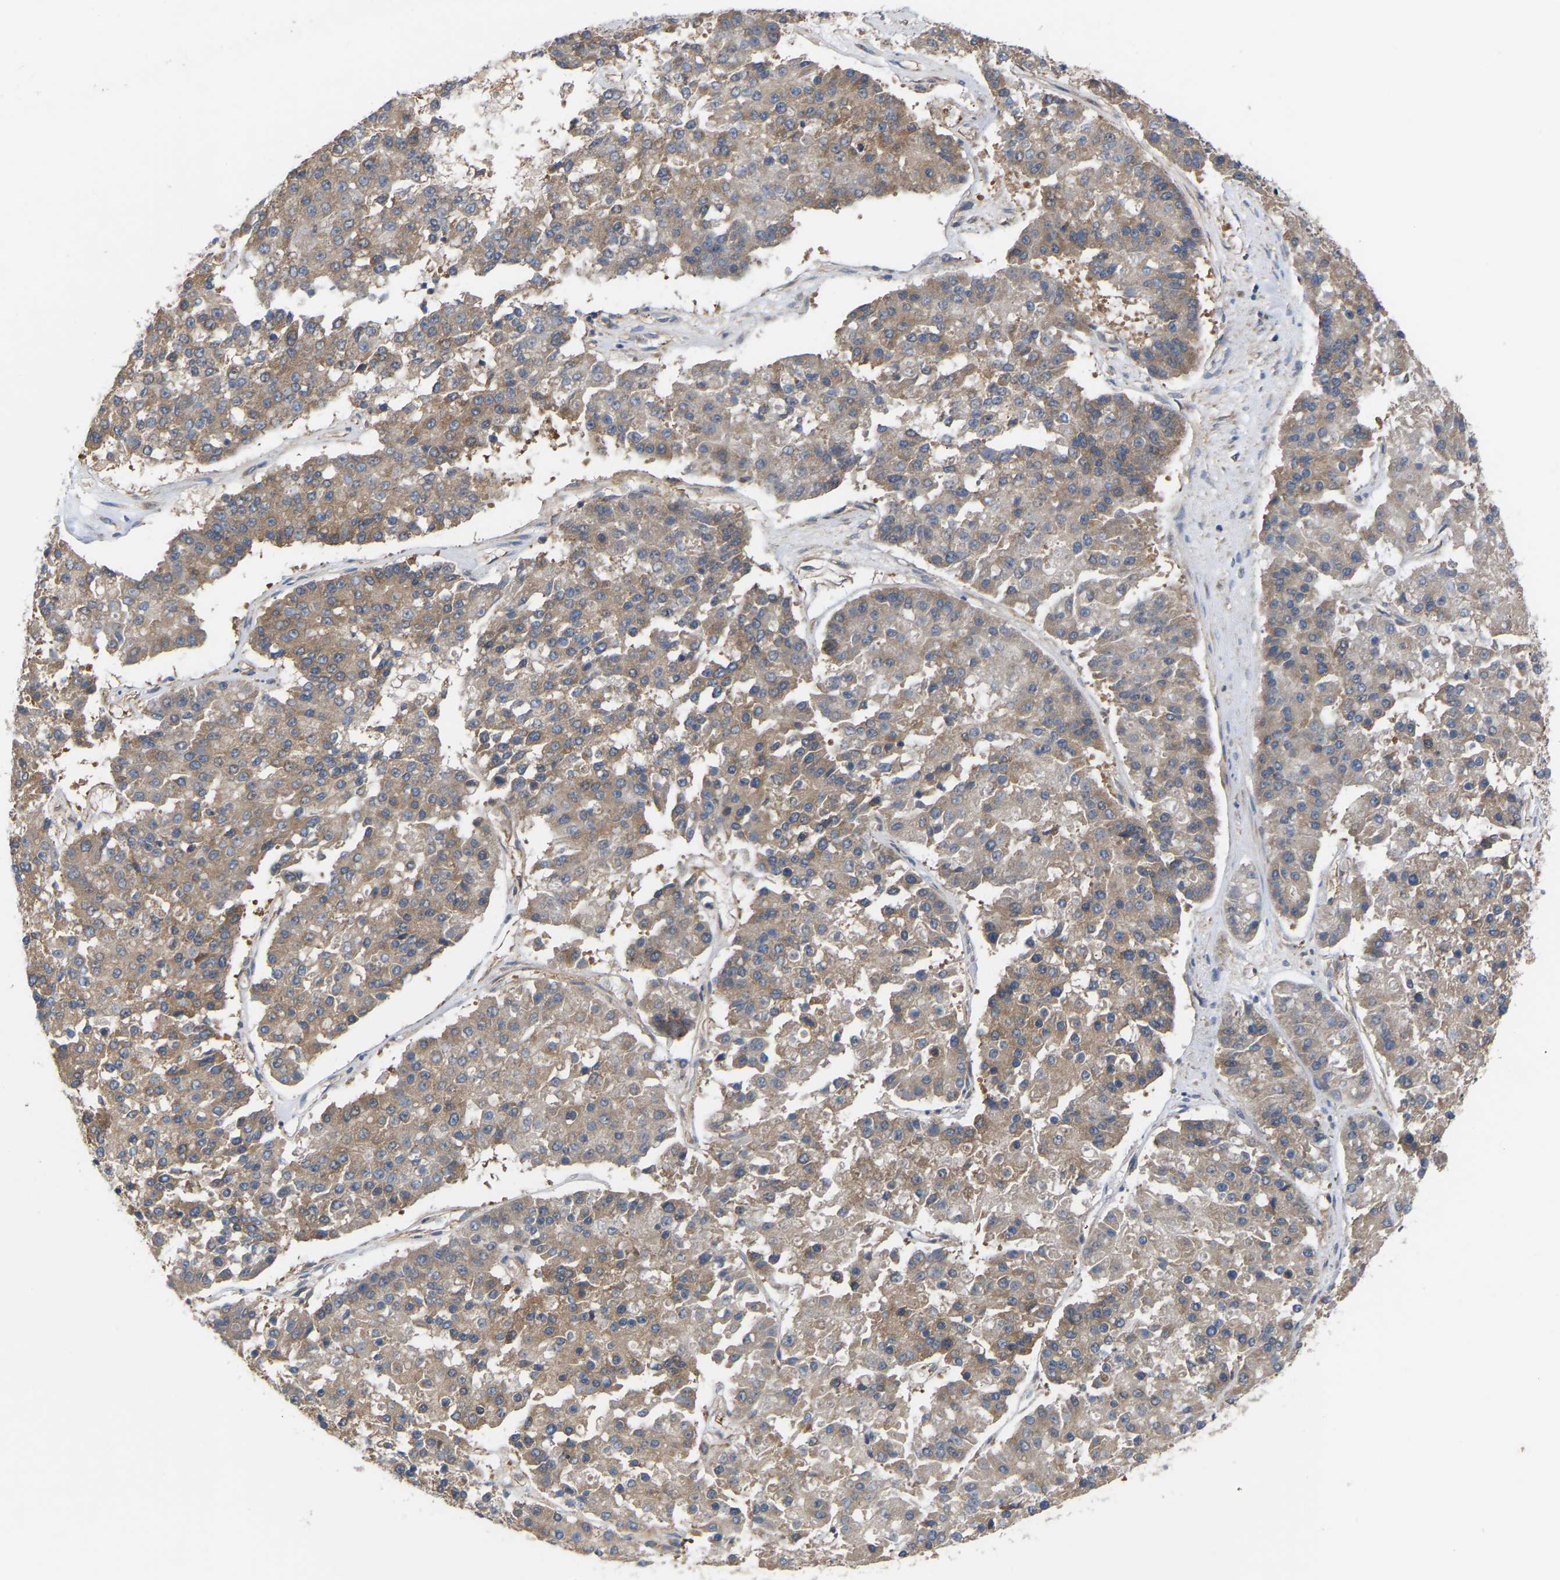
{"staining": {"intensity": "moderate", "quantity": ">75%", "location": "cytoplasmic/membranous"}, "tissue": "pancreatic cancer", "cell_type": "Tumor cells", "image_type": "cancer", "snomed": [{"axis": "morphology", "description": "Adenocarcinoma, NOS"}, {"axis": "topography", "description": "Pancreas"}], "caption": "Moderate cytoplasmic/membranous staining is identified in approximately >75% of tumor cells in pancreatic cancer (adenocarcinoma).", "gene": "LAPTM4B", "patient": {"sex": "male", "age": 50}}